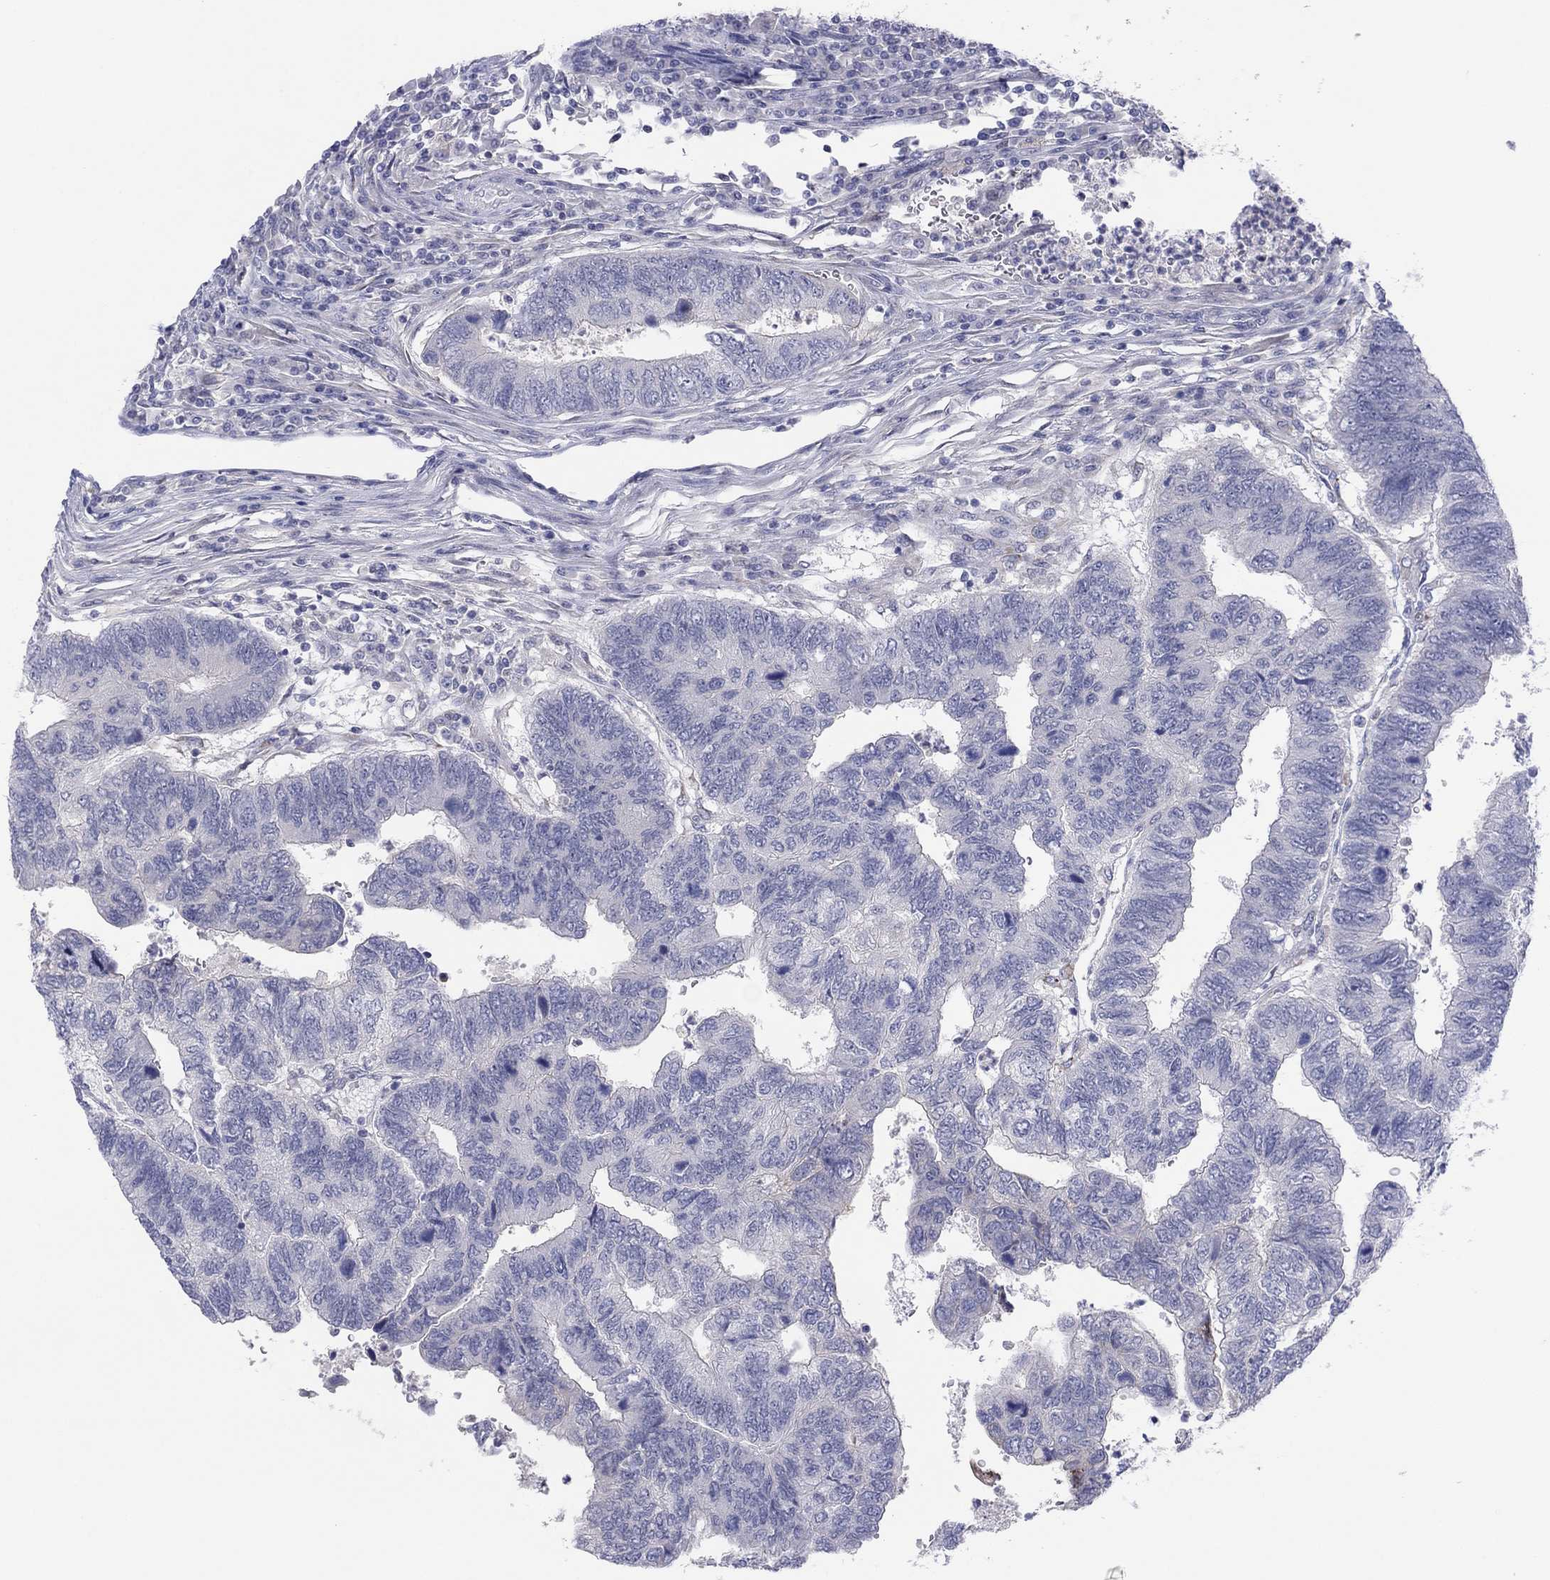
{"staining": {"intensity": "negative", "quantity": "none", "location": "none"}, "tissue": "colorectal cancer", "cell_type": "Tumor cells", "image_type": "cancer", "snomed": [{"axis": "morphology", "description": "Adenocarcinoma, NOS"}, {"axis": "topography", "description": "Colon"}], "caption": "This micrograph is of adenocarcinoma (colorectal) stained with immunohistochemistry to label a protein in brown with the nuclei are counter-stained blue. There is no positivity in tumor cells. The staining is performed using DAB (3,3'-diaminobenzidine) brown chromogen with nuclei counter-stained in using hematoxylin.", "gene": "CYP2B6", "patient": {"sex": "female", "age": 67}}